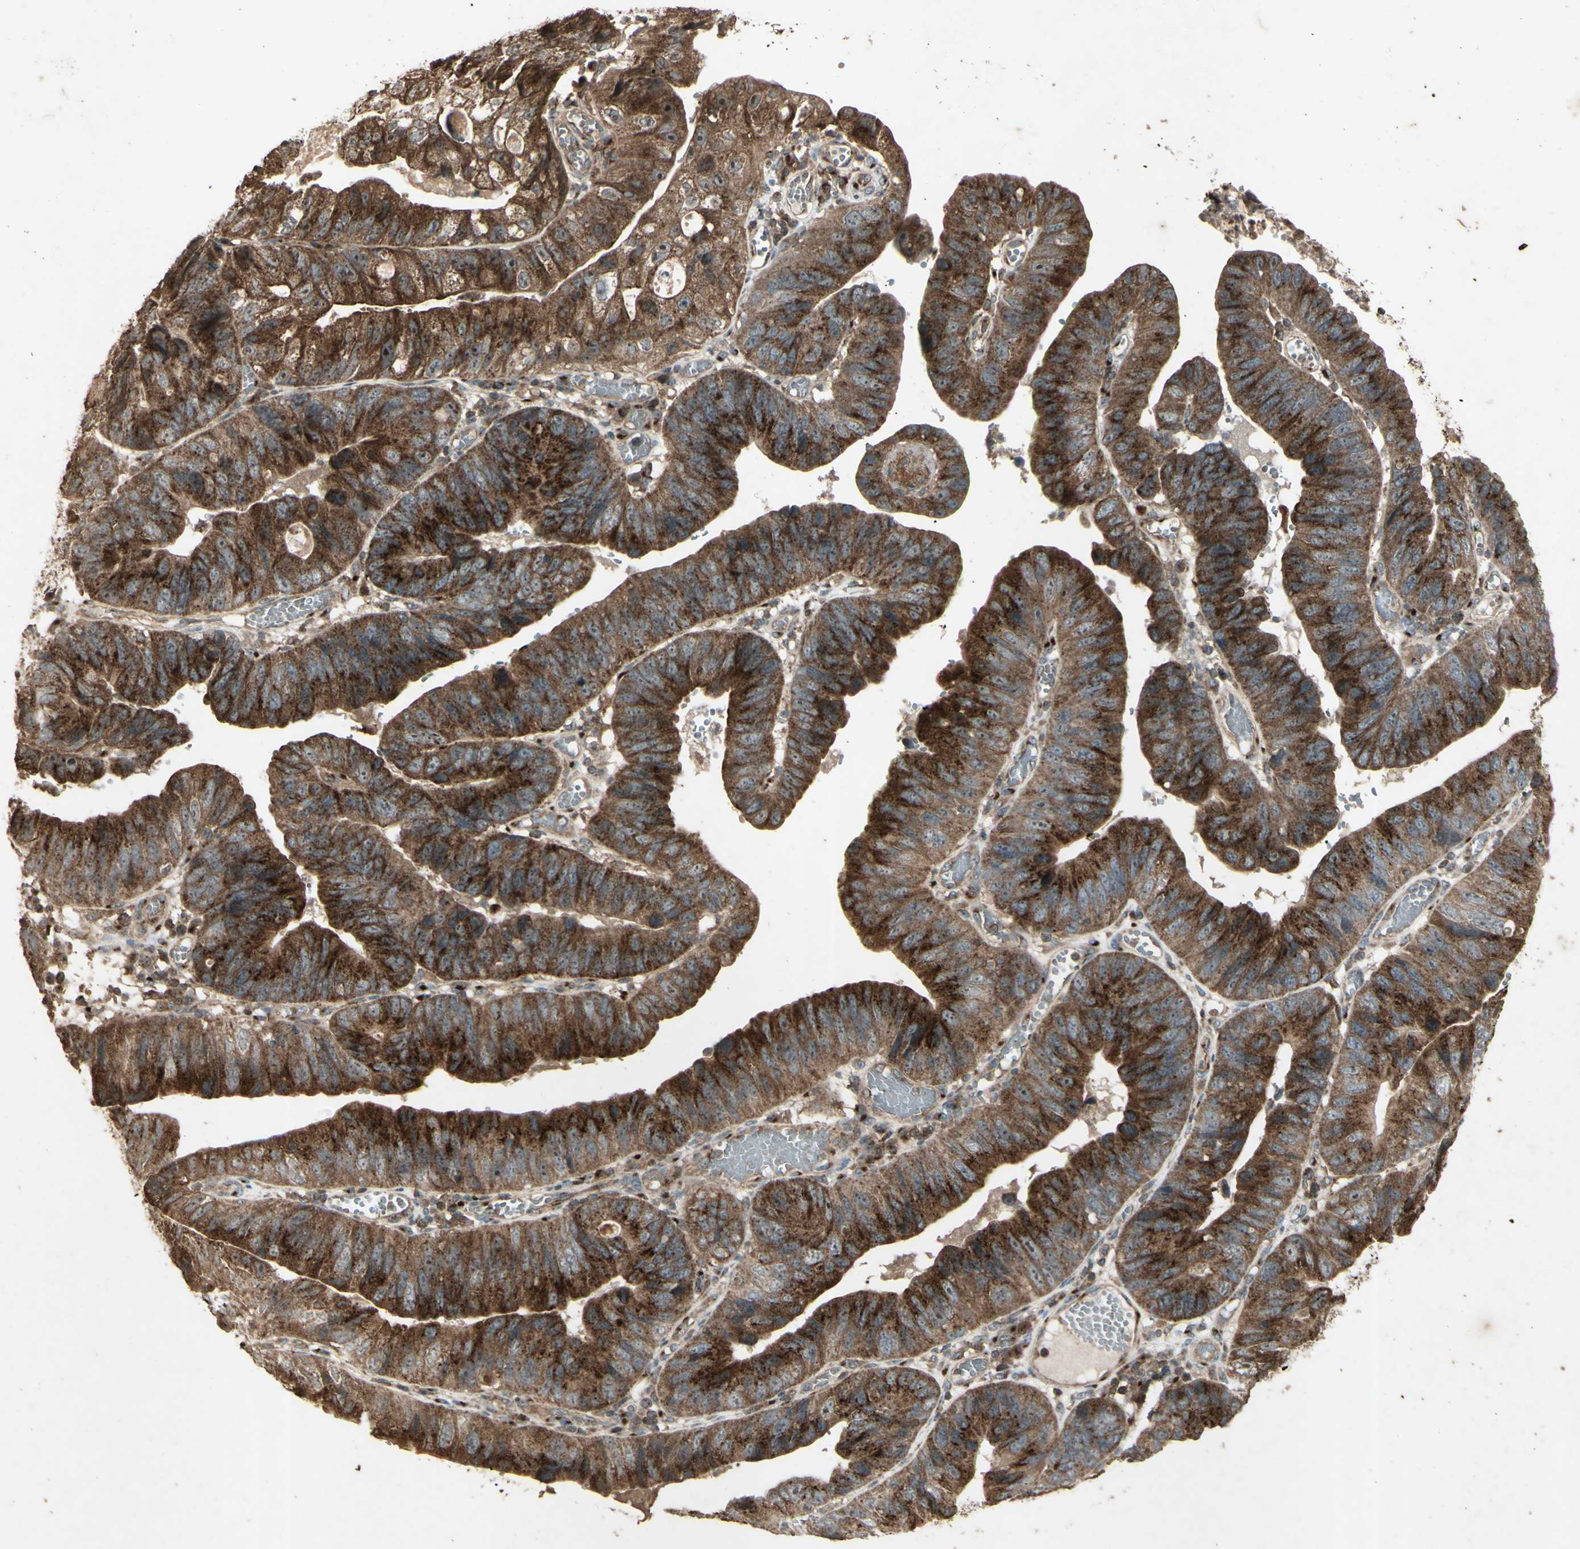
{"staining": {"intensity": "strong", "quantity": ">75%", "location": "cytoplasmic/membranous"}, "tissue": "stomach cancer", "cell_type": "Tumor cells", "image_type": "cancer", "snomed": [{"axis": "morphology", "description": "Adenocarcinoma, NOS"}, {"axis": "topography", "description": "Stomach"}], "caption": "A photomicrograph of stomach cancer stained for a protein displays strong cytoplasmic/membranous brown staining in tumor cells.", "gene": "AP1G1", "patient": {"sex": "male", "age": 59}}